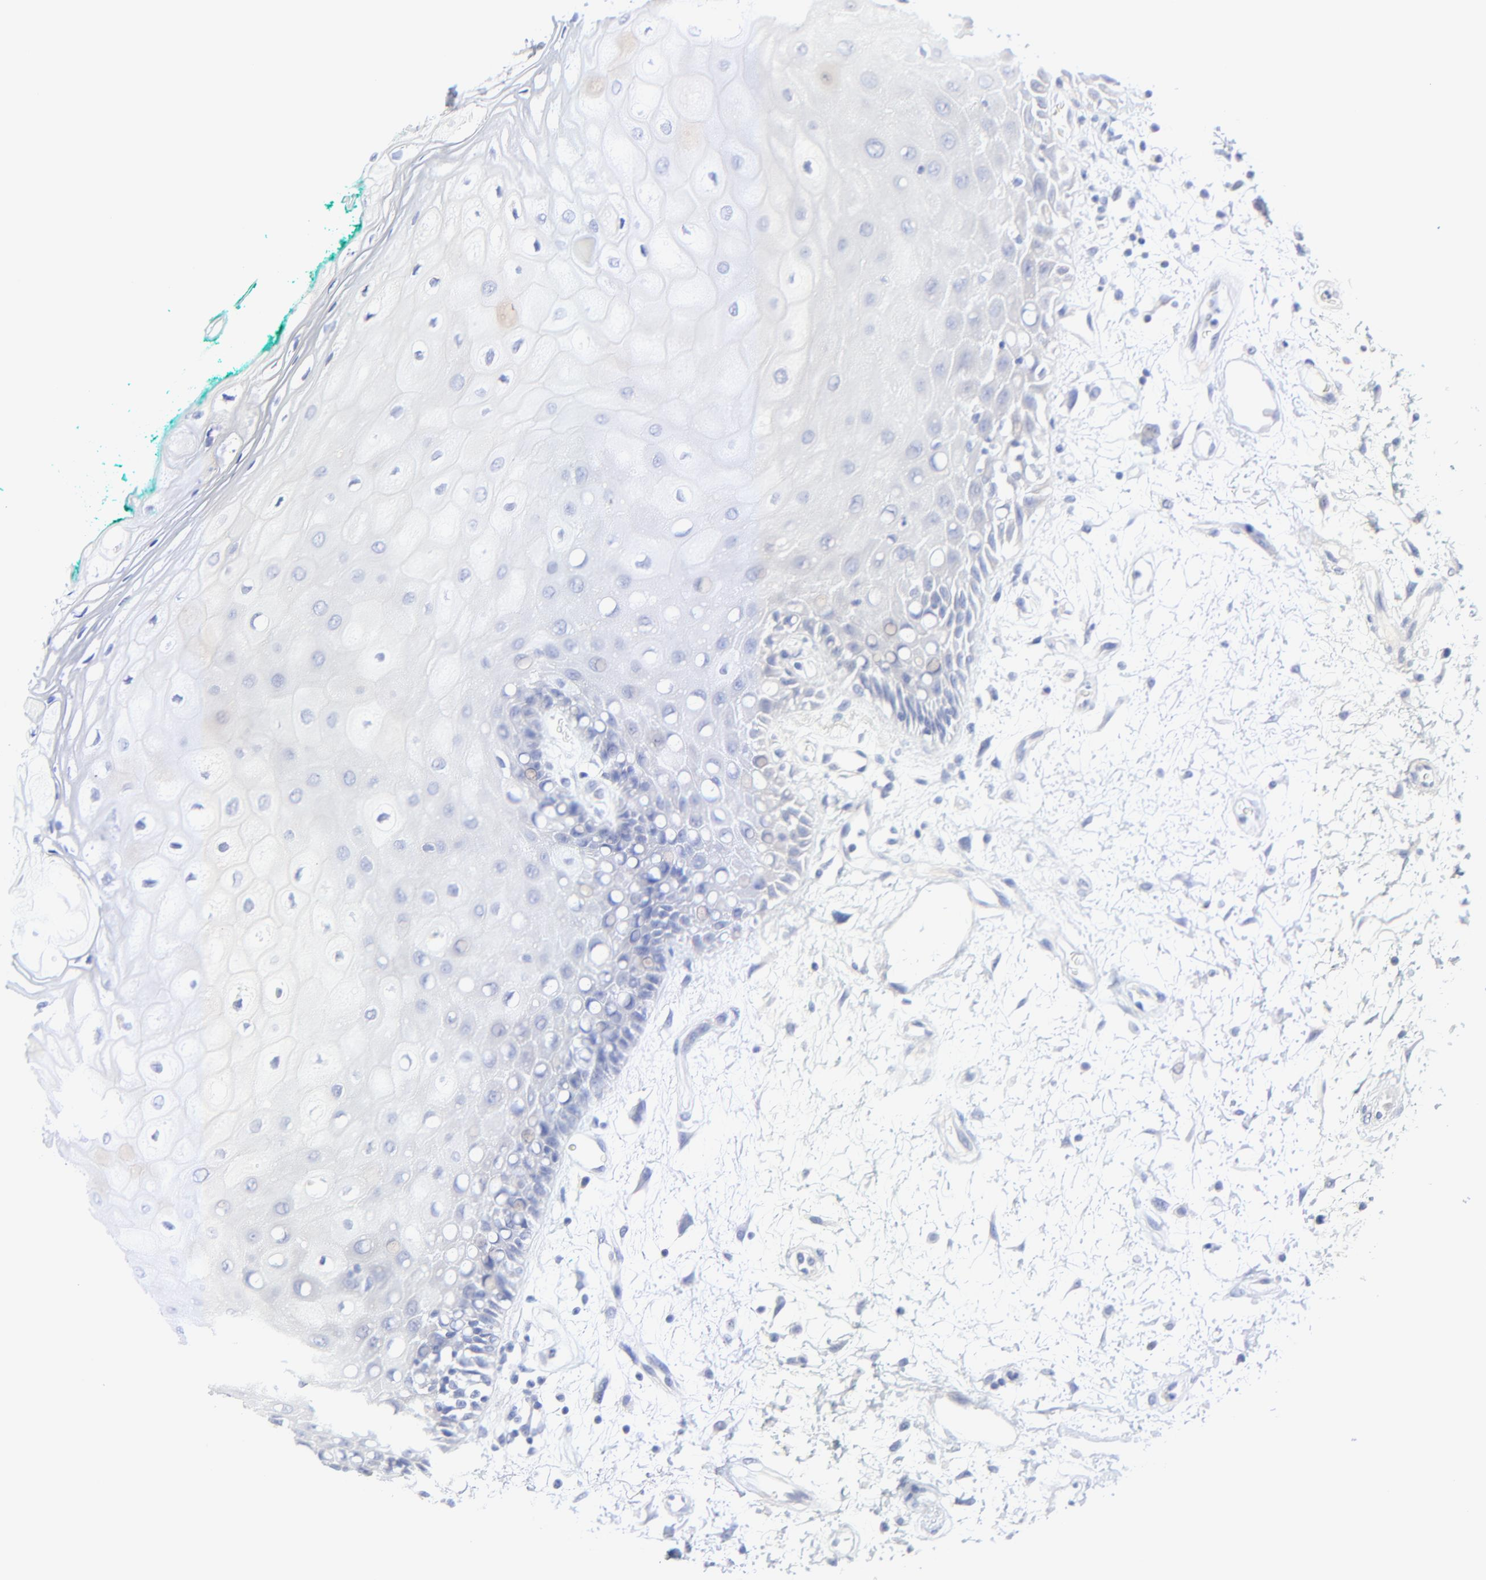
{"staining": {"intensity": "negative", "quantity": "none", "location": "none"}, "tissue": "oral mucosa", "cell_type": "Squamous epithelial cells", "image_type": "normal", "snomed": [{"axis": "morphology", "description": "Normal tissue, NOS"}, {"axis": "morphology", "description": "Squamous cell carcinoma, NOS"}, {"axis": "topography", "description": "Skeletal muscle"}, {"axis": "topography", "description": "Oral tissue"}, {"axis": "topography", "description": "Head-Neck"}], "caption": "Immunohistochemical staining of benign oral mucosa shows no significant positivity in squamous epithelial cells.", "gene": "PSD3", "patient": {"sex": "female", "age": 84}}